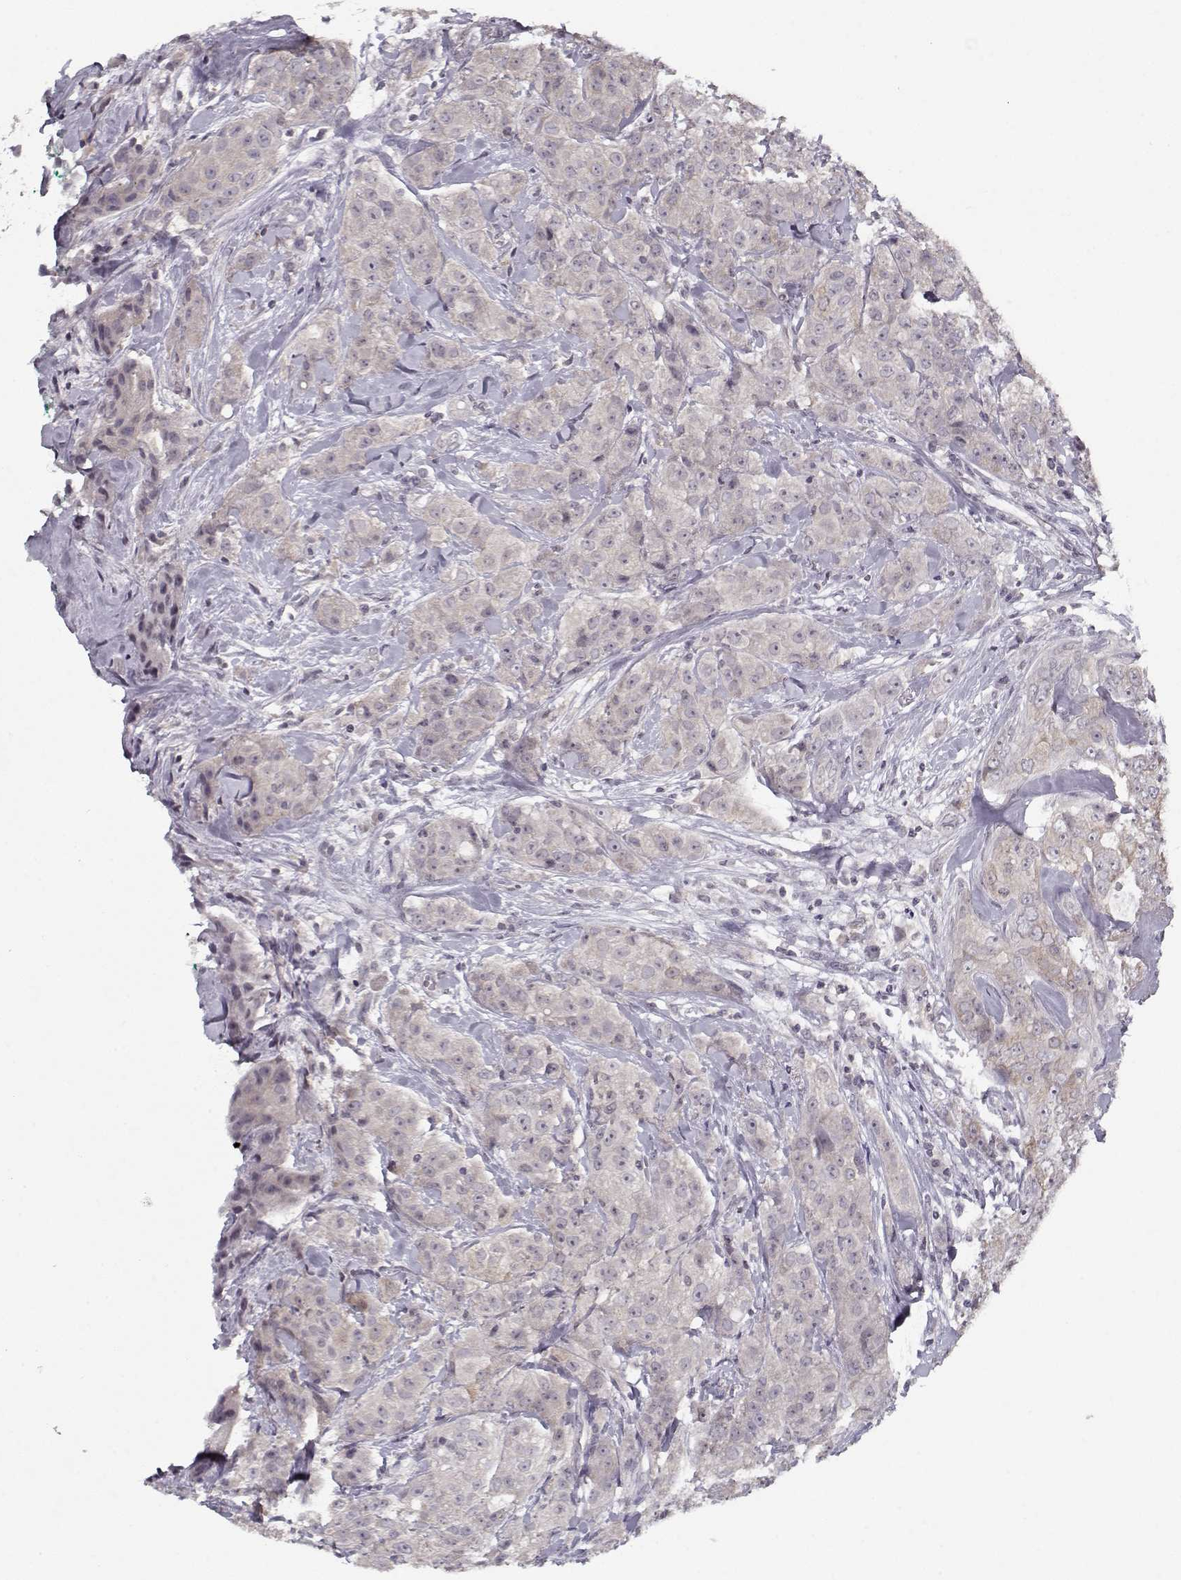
{"staining": {"intensity": "negative", "quantity": "none", "location": "none"}, "tissue": "breast cancer", "cell_type": "Tumor cells", "image_type": "cancer", "snomed": [{"axis": "morphology", "description": "Duct carcinoma"}, {"axis": "topography", "description": "Breast"}], "caption": "Protein analysis of breast cancer exhibits no significant staining in tumor cells. The staining was performed using DAB (3,3'-diaminobenzidine) to visualize the protein expression in brown, while the nuclei were stained in blue with hematoxylin (Magnification: 20x).", "gene": "TESPA1", "patient": {"sex": "female", "age": 43}}